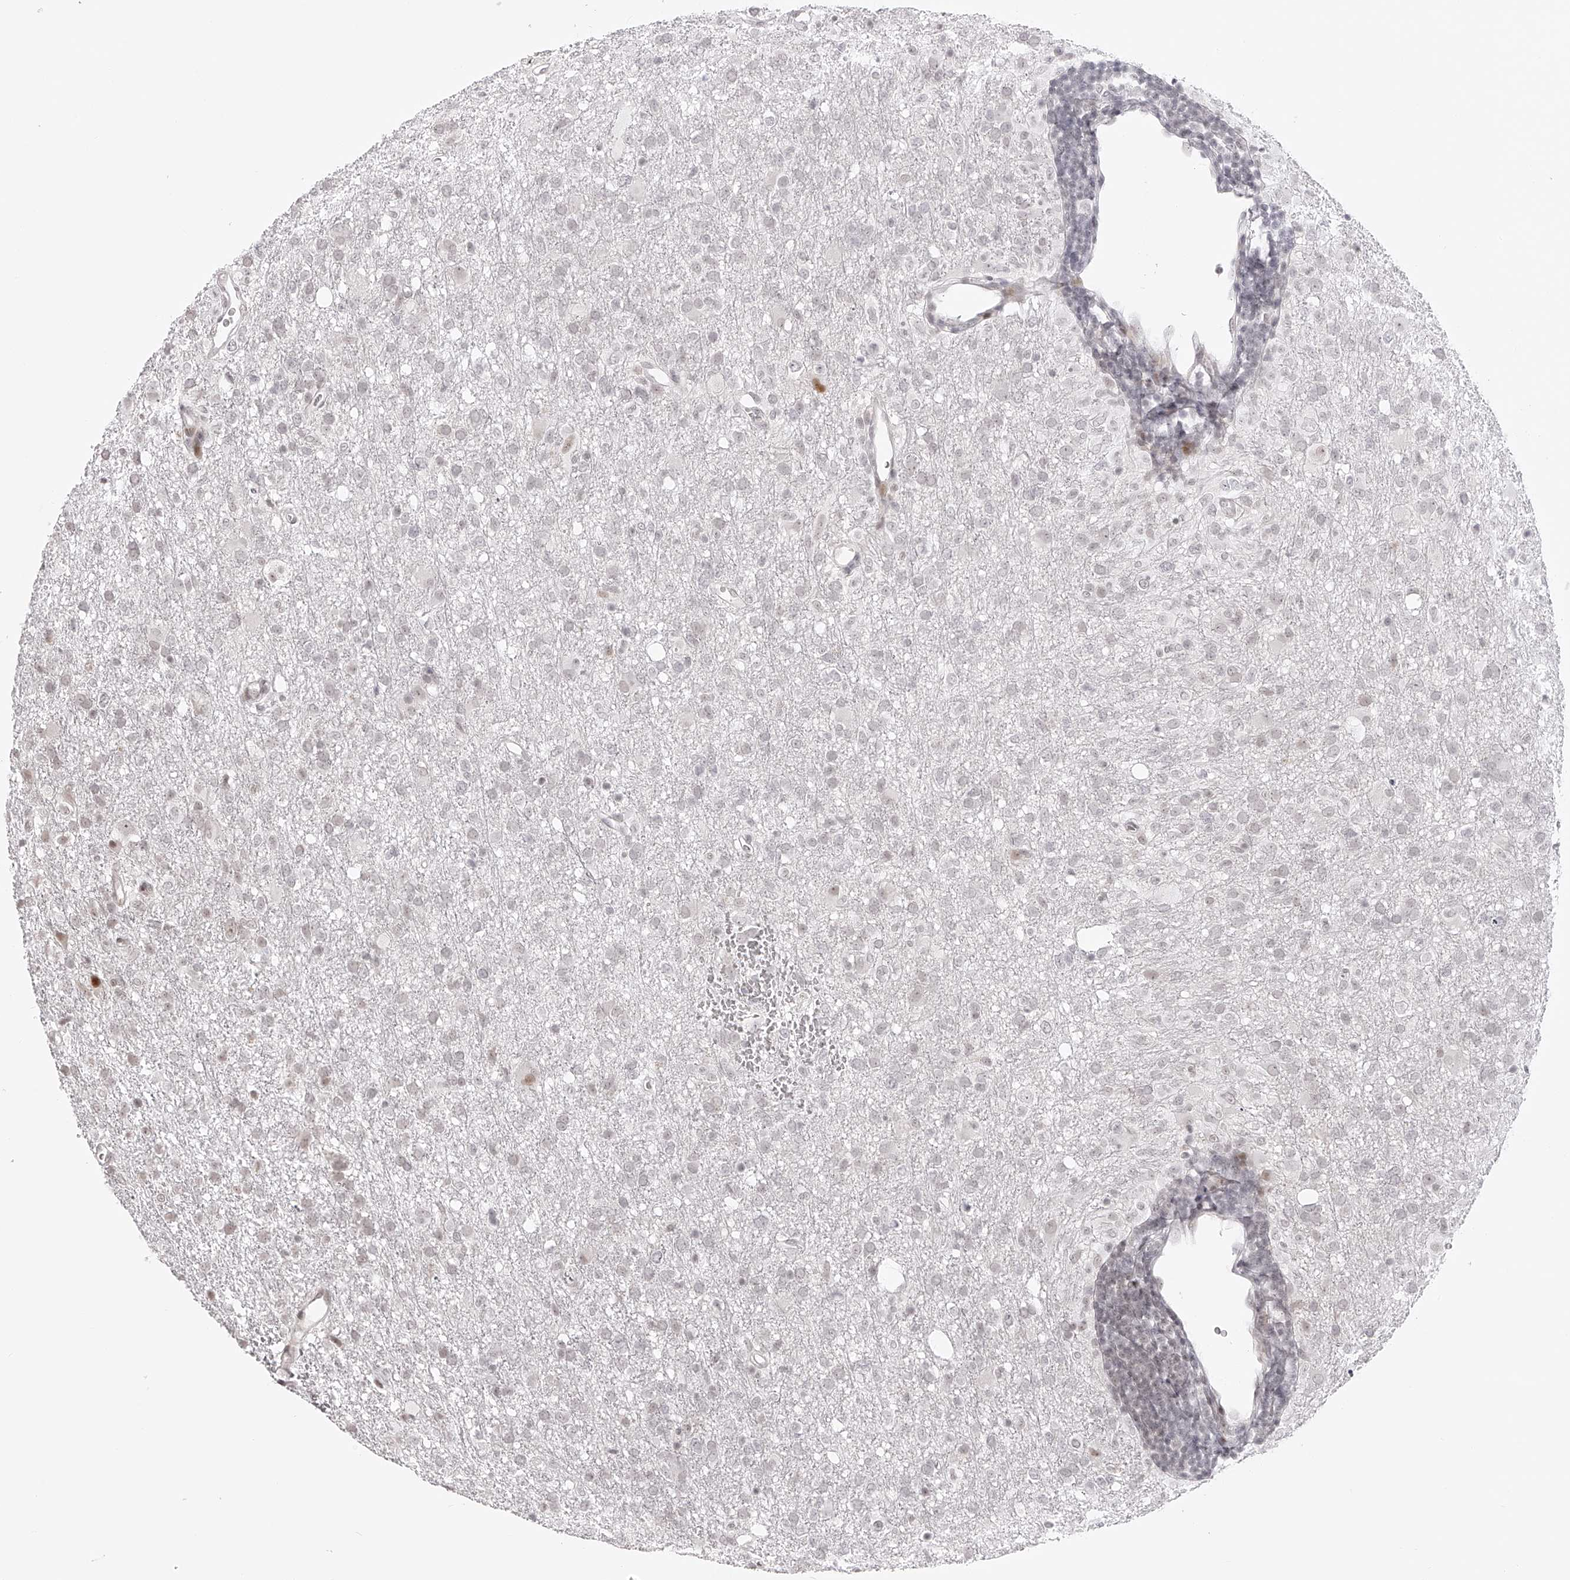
{"staining": {"intensity": "negative", "quantity": "none", "location": "none"}, "tissue": "glioma", "cell_type": "Tumor cells", "image_type": "cancer", "snomed": [{"axis": "morphology", "description": "Glioma, malignant, High grade"}, {"axis": "topography", "description": "Brain"}], "caption": "This micrograph is of glioma stained with IHC to label a protein in brown with the nuclei are counter-stained blue. There is no staining in tumor cells.", "gene": "PLEKHG1", "patient": {"sex": "female", "age": 57}}